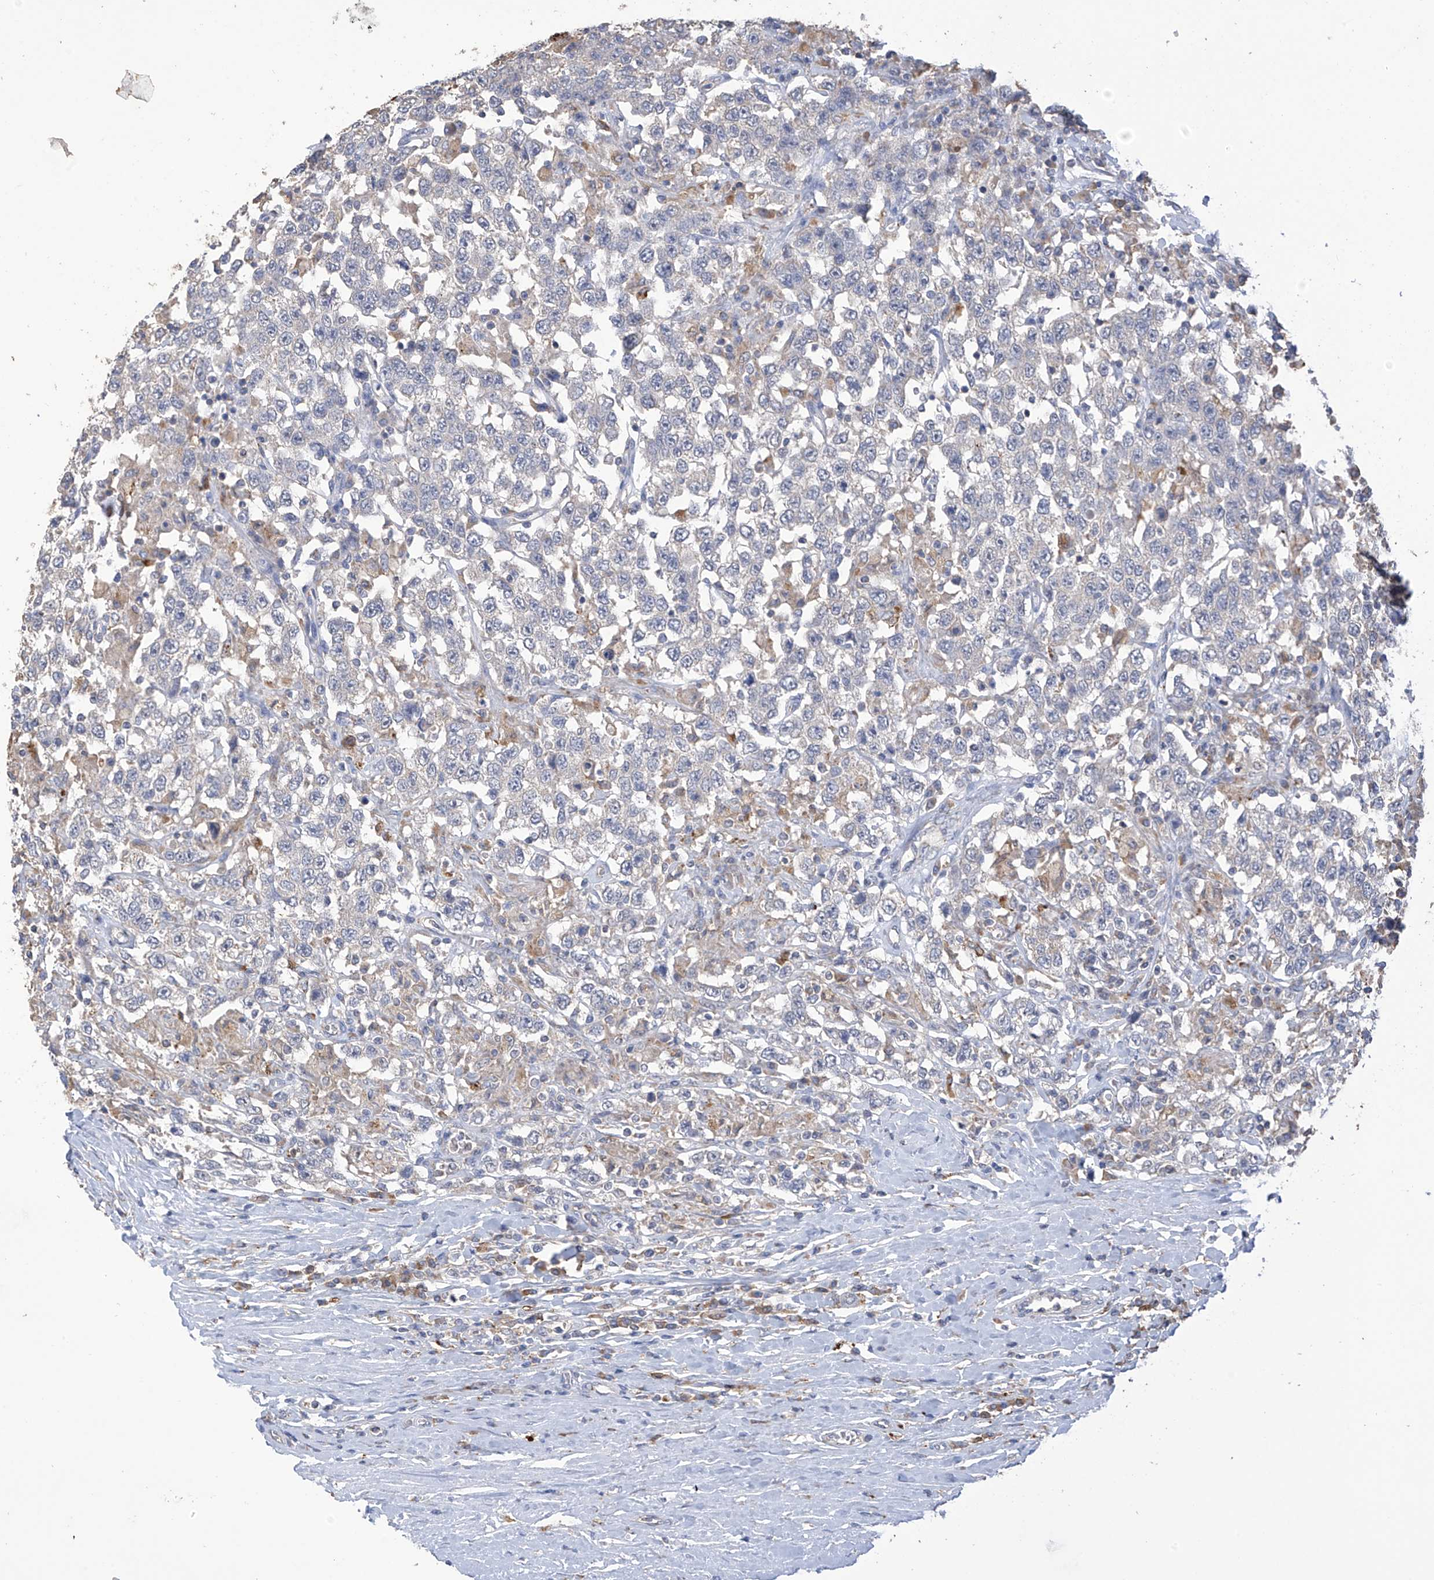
{"staining": {"intensity": "negative", "quantity": "none", "location": "none"}, "tissue": "testis cancer", "cell_type": "Tumor cells", "image_type": "cancer", "snomed": [{"axis": "morphology", "description": "Seminoma, NOS"}, {"axis": "topography", "description": "Testis"}], "caption": "High magnification brightfield microscopy of seminoma (testis) stained with DAB (brown) and counterstained with hematoxylin (blue): tumor cells show no significant expression.", "gene": "OGT", "patient": {"sex": "male", "age": 41}}